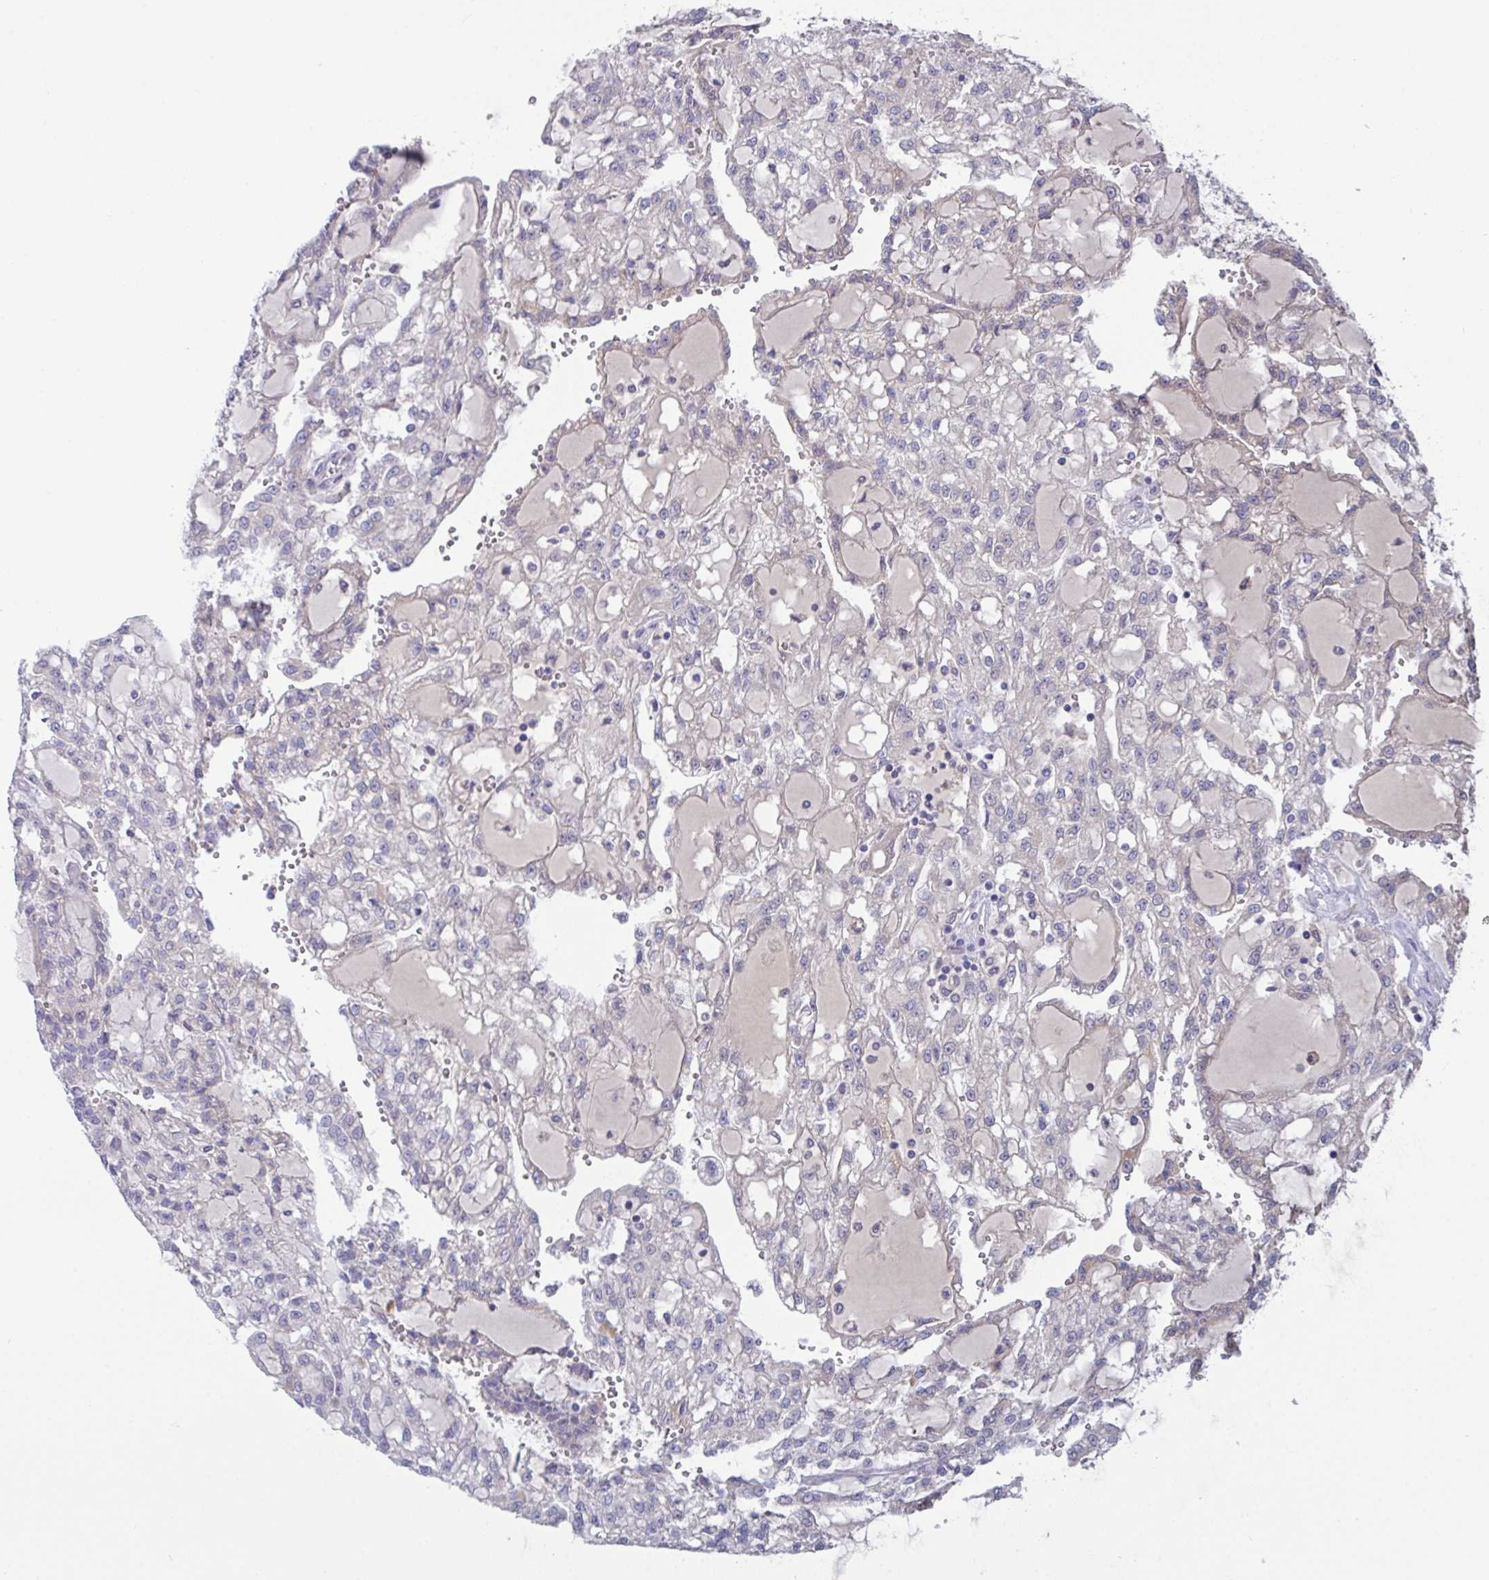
{"staining": {"intensity": "negative", "quantity": "none", "location": "none"}, "tissue": "renal cancer", "cell_type": "Tumor cells", "image_type": "cancer", "snomed": [{"axis": "morphology", "description": "Adenocarcinoma, NOS"}, {"axis": "topography", "description": "Kidney"}], "caption": "High power microscopy micrograph of an immunohistochemistry (IHC) histopathology image of renal cancer, revealing no significant expression in tumor cells.", "gene": "L3HYPDH", "patient": {"sex": "male", "age": 63}}